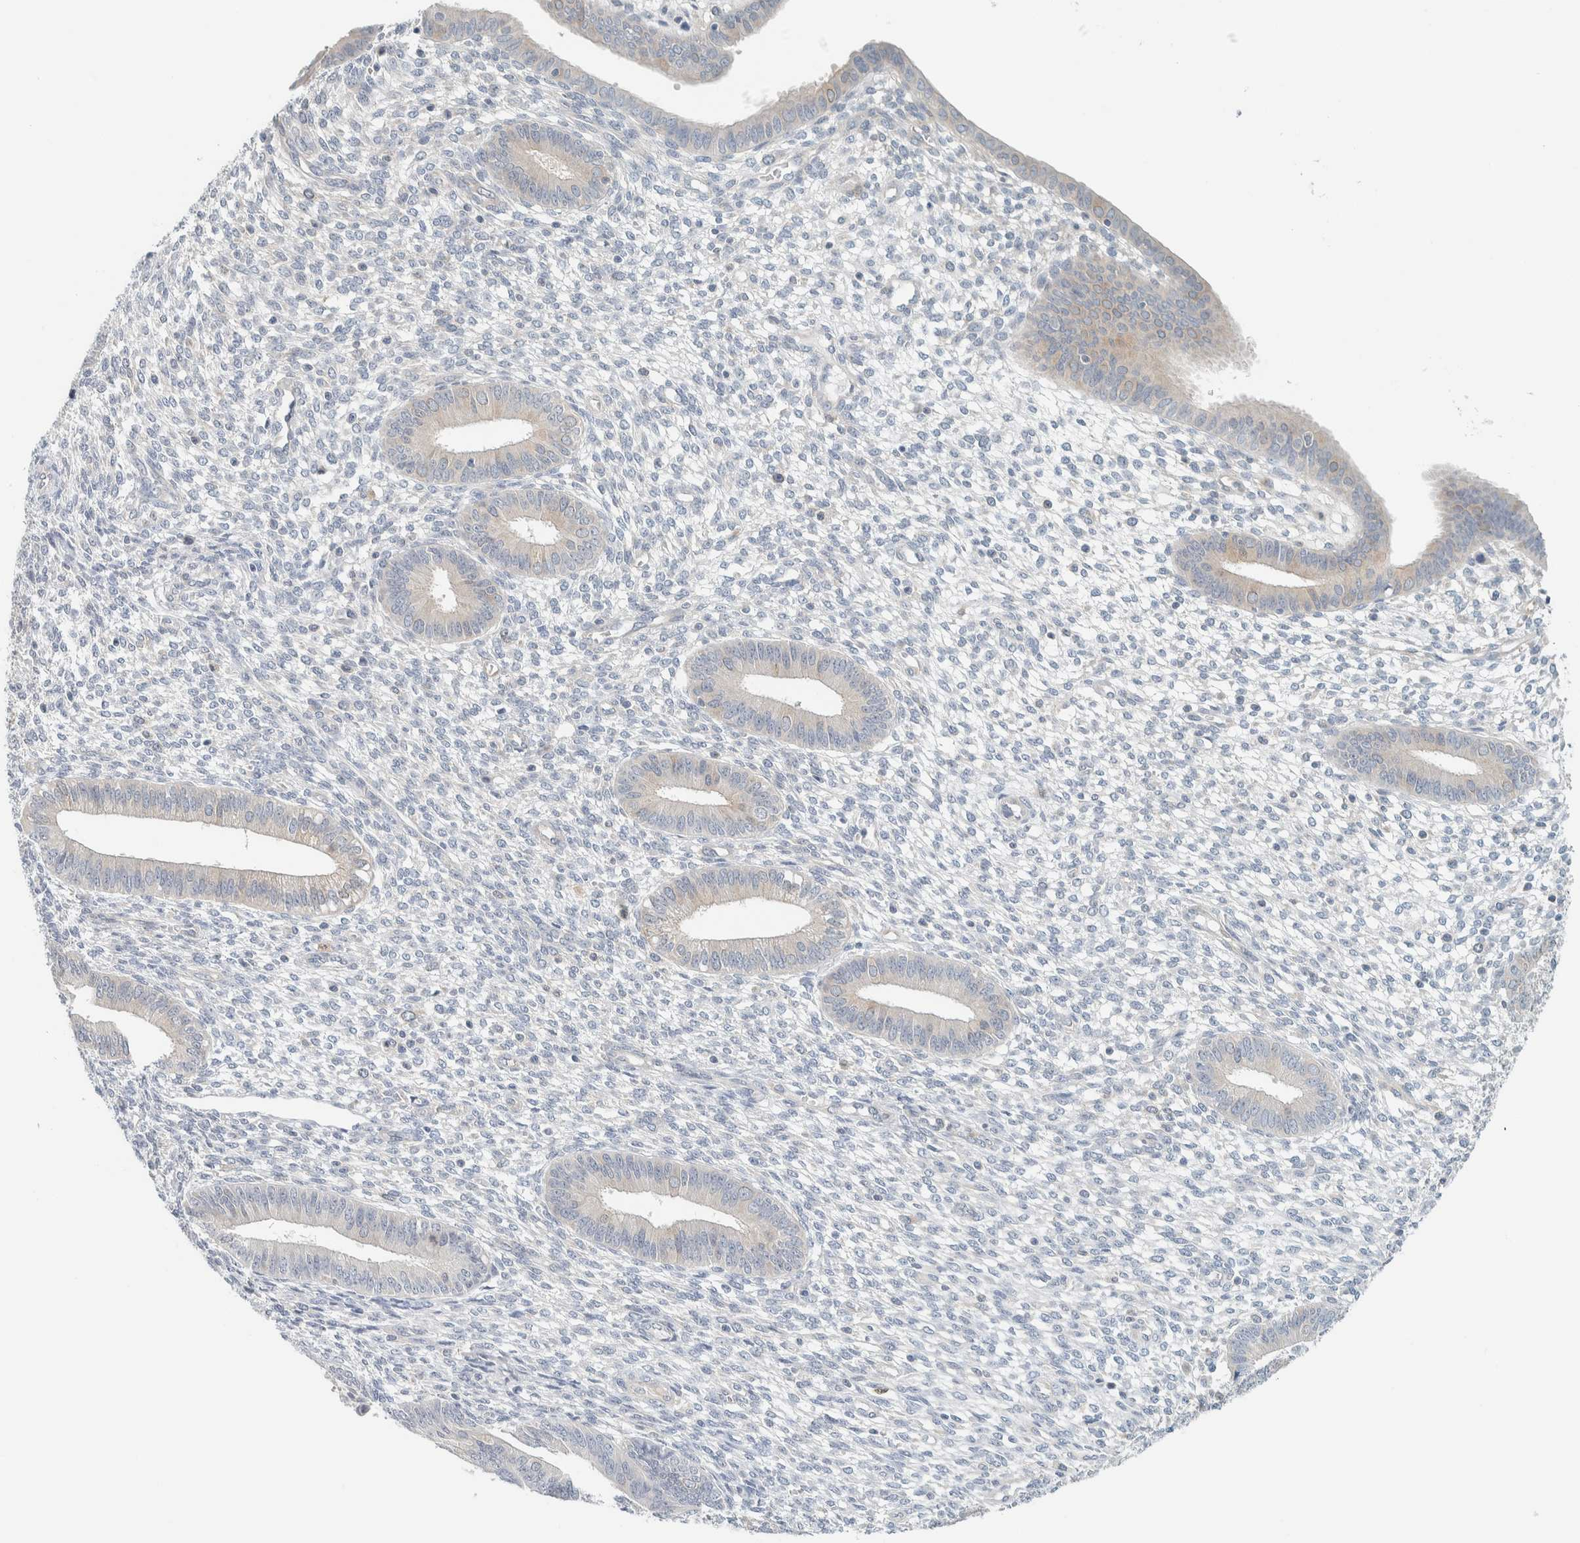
{"staining": {"intensity": "negative", "quantity": "none", "location": "none"}, "tissue": "endometrium", "cell_type": "Cells in endometrial stroma", "image_type": "normal", "snomed": [{"axis": "morphology", "description": "Normal tissue, NOS"}, {"axis": "topography", "description": "Endometrium"}], "caption": "This is an IHC micrograph of unremarkable endometrium. There is no expression in cells in endometrial stroma.", "gene": "NDE1", "patient": {"sex": "female", "age": 46}}